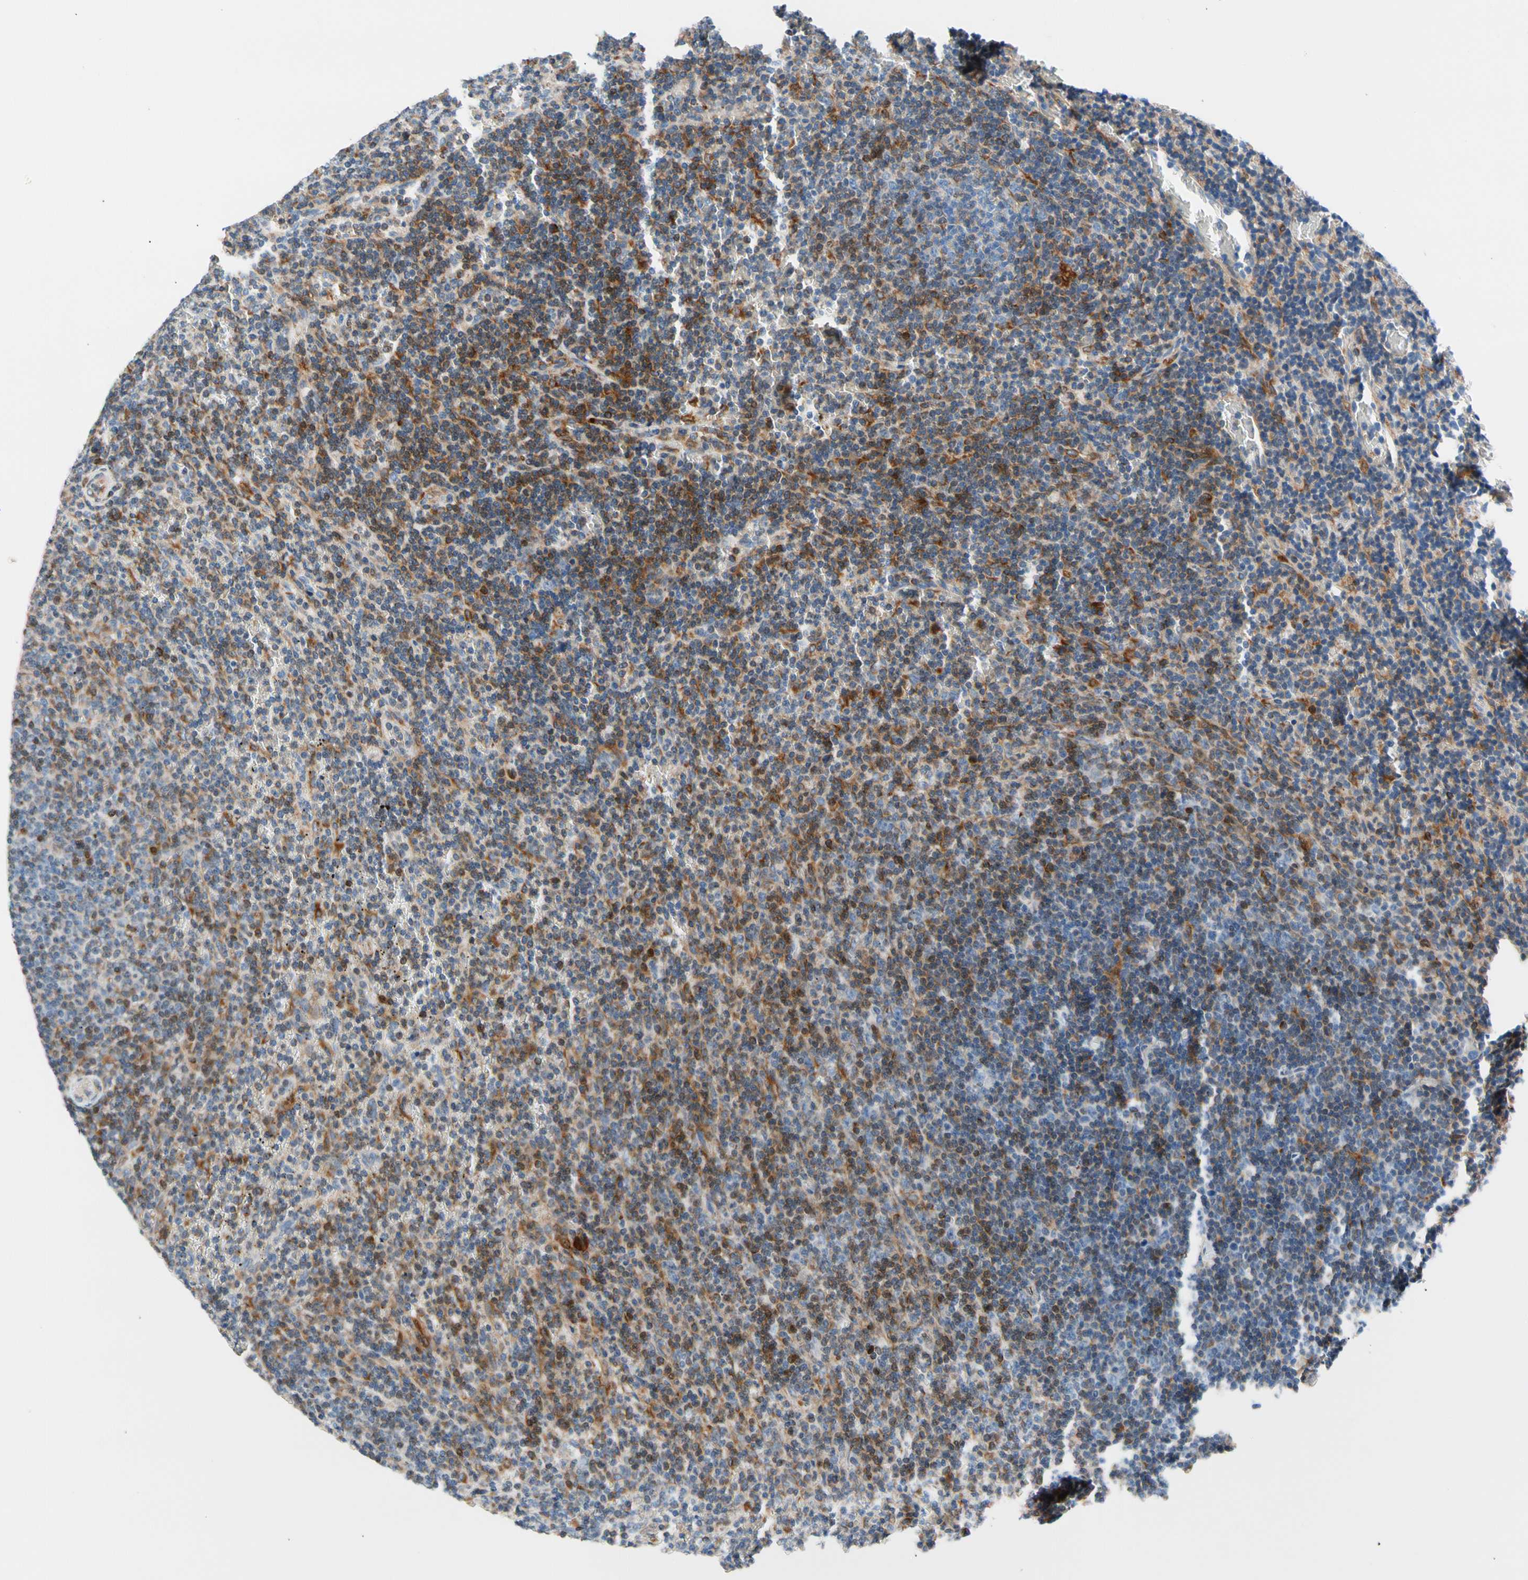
{"staining": {"intensity": "negative", "quantity": "none", "location": "none"}, "tissue": "lymphoma", "cell_type": "Tumor cells", "image_type": "cancer", "snomed": [{"axis": "morphology", "description": "Malignant lymphoma, non-Hodgkin's type, Low grade"}, {"axis": "topography", "description": "Spleen"}], "caption": "Low-grade malignant lymphoma, non-Hodgkin's type stained for a protein using immunohistochemistry (IHC) shows no staining tumor cells.", "gene": "MAP3K3", "patient": {"sex": "female", "age": 50}}